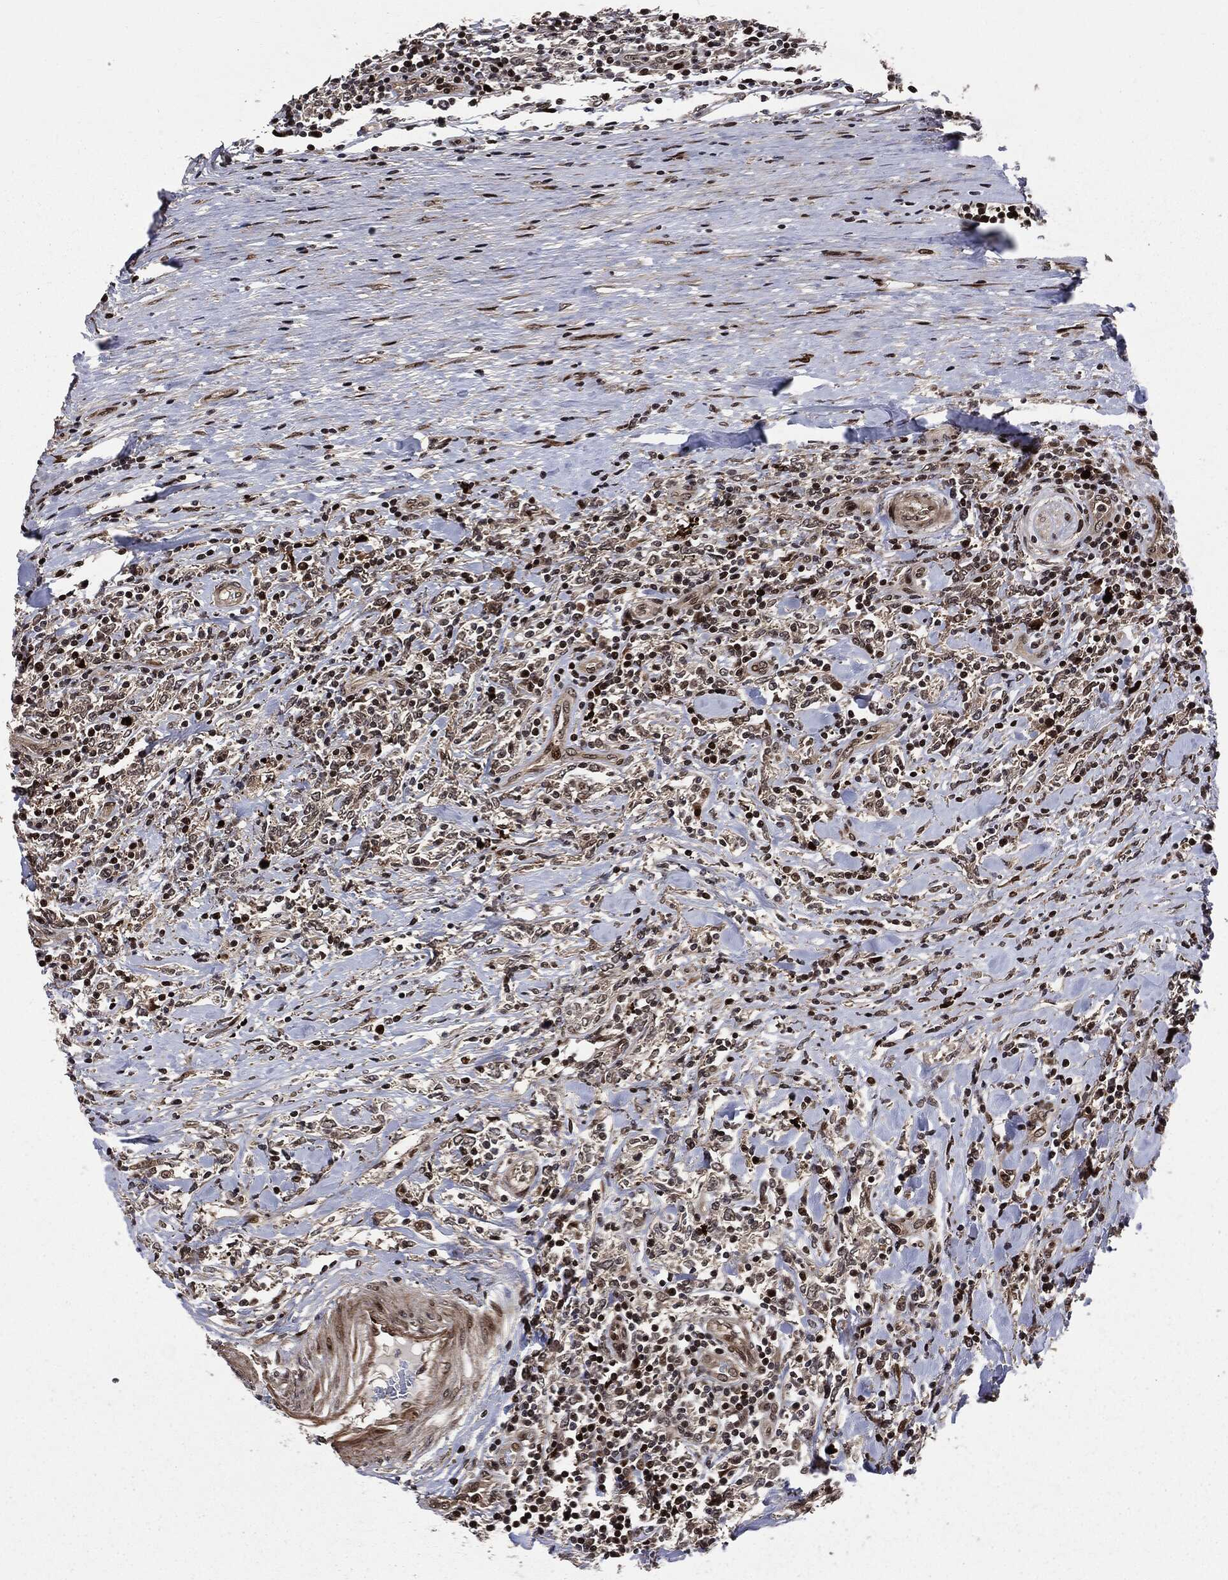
{"staining": {"intensity": "strong", "quantity": "<25%", "location": "cytoplasmic/membranous,nuclear"}, "tissue": "lymphoma", "cell_type": "Tumor cells", "image_type": "cancer", "snomed": [{"axis": "morphology", "description": "Malignant lymphoma, non-Hodgkin's type, High grade"}, {"axis": "topography", "description": "Lymph node"}], "caption": "Malignant lymphoma, non-Hodgkin's type (high-grade) stained with a protein marker exhibits strong staining in tumor cells.", "gene": "SMAD4", "patient": {"sex": "female", "age": 84}}